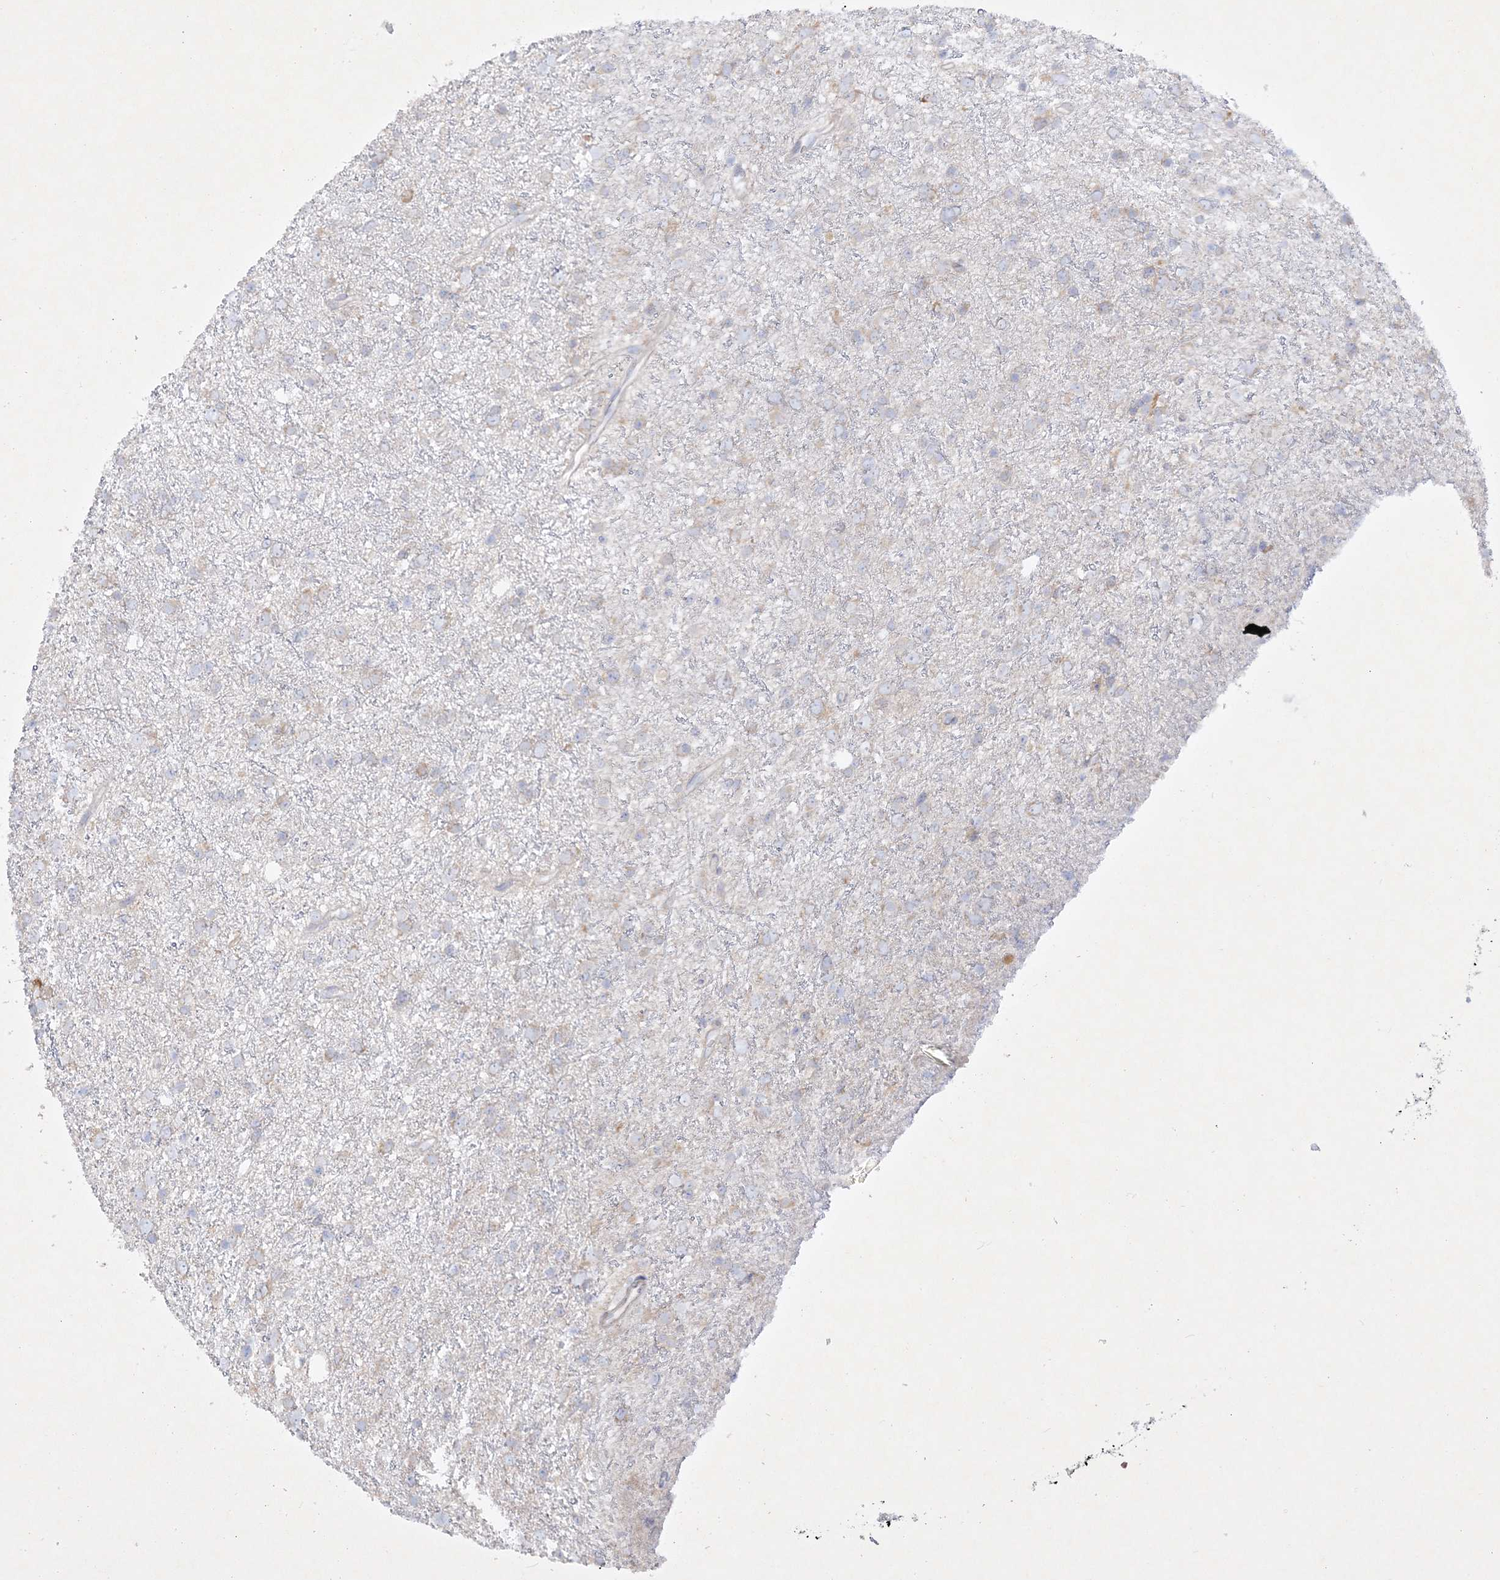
{"staining": {"intensity": "negative", "quantity": "none", "location": "none"}, "tissue": "glioma", "cell_type": "Tumor cells", "image_type": "cancer", "snomed": [{"axis": "morphology", "description": "Glioma, malignant, Low grade"}, {"axis": "topography", "description": "Cerebral cortex"}], "caption": "DAB (3,3'-diaminobenzidine) immunohistochemical staining of glioma reveals no significant expression in tumor cells. (DAB immunohistochemistry (IHC) with hematoxylin counter stain).", "gene": "FARSB", "patient": {"sex": "female", "age": 39}}